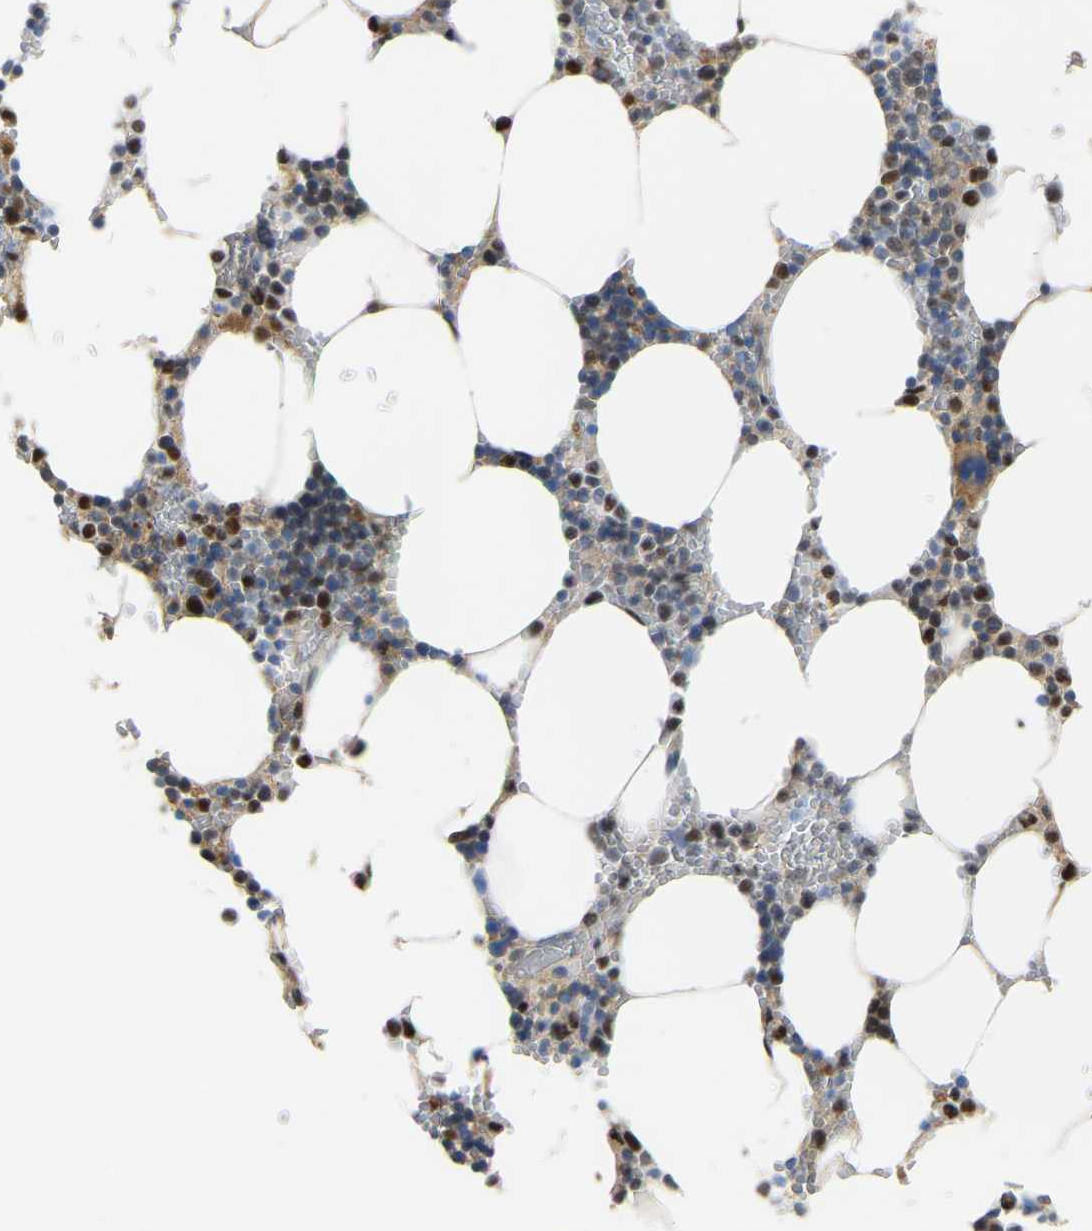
{"staining": {"intensity": "strong", "quantity": "<25%", "location": "cytoplasmic/membranous,nuclear"}, "tissue": "bone marrow", "cell_type": "Hematopoietic cells", "image_type": "normal", "snomed": [{"axis": "morphology", "description": "Normal tissue, NOS"}, {"axis": "topography", "description": "Bone marrow"}], "caption": "Protein staining reveals strong cytoplasmic/membranous,nuclear positivity in about <25% of hematopoietic cells in benign bone marrow.", "gene": "KLRG2", "patient": {"sex": "male", "age": 70}}